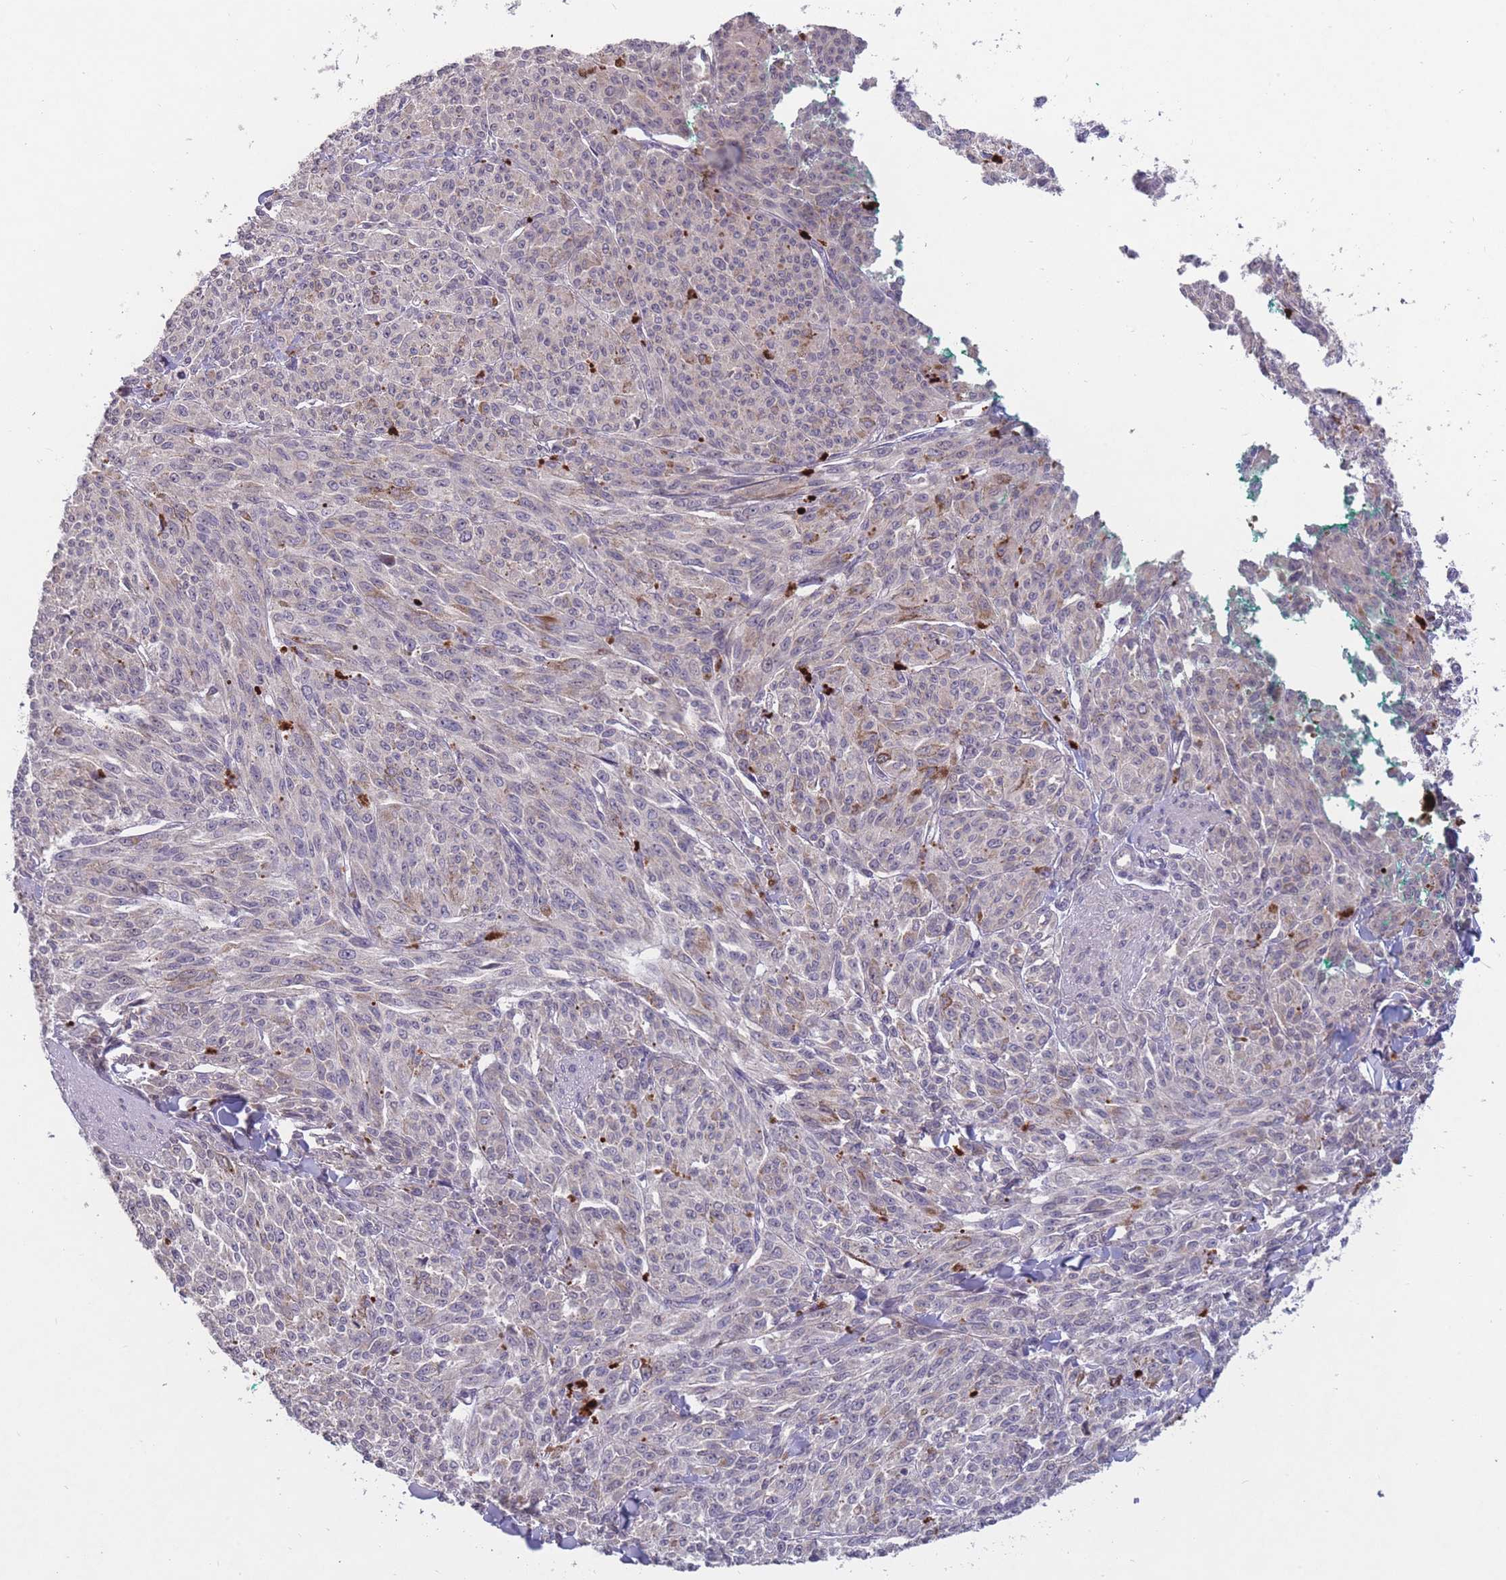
{"staining": {"intensity": "negative", "quantity": "none", "location": "none"}, "tissue": "melanoma", "cell_type": "Tumor cells", "image_type": "cancer", "snomed": [{"axis": "morphology", "description": "Malignant melanoma, NOS"}, {"axis": "topography", "description": "Skin"}], "caption": "Immunohistochemistry (IHC) of human malignant melanoma shows no staining in tumor cells.", "gene": "ADCYAP1R1", "patient": {"sex": "female", "age": 52}}